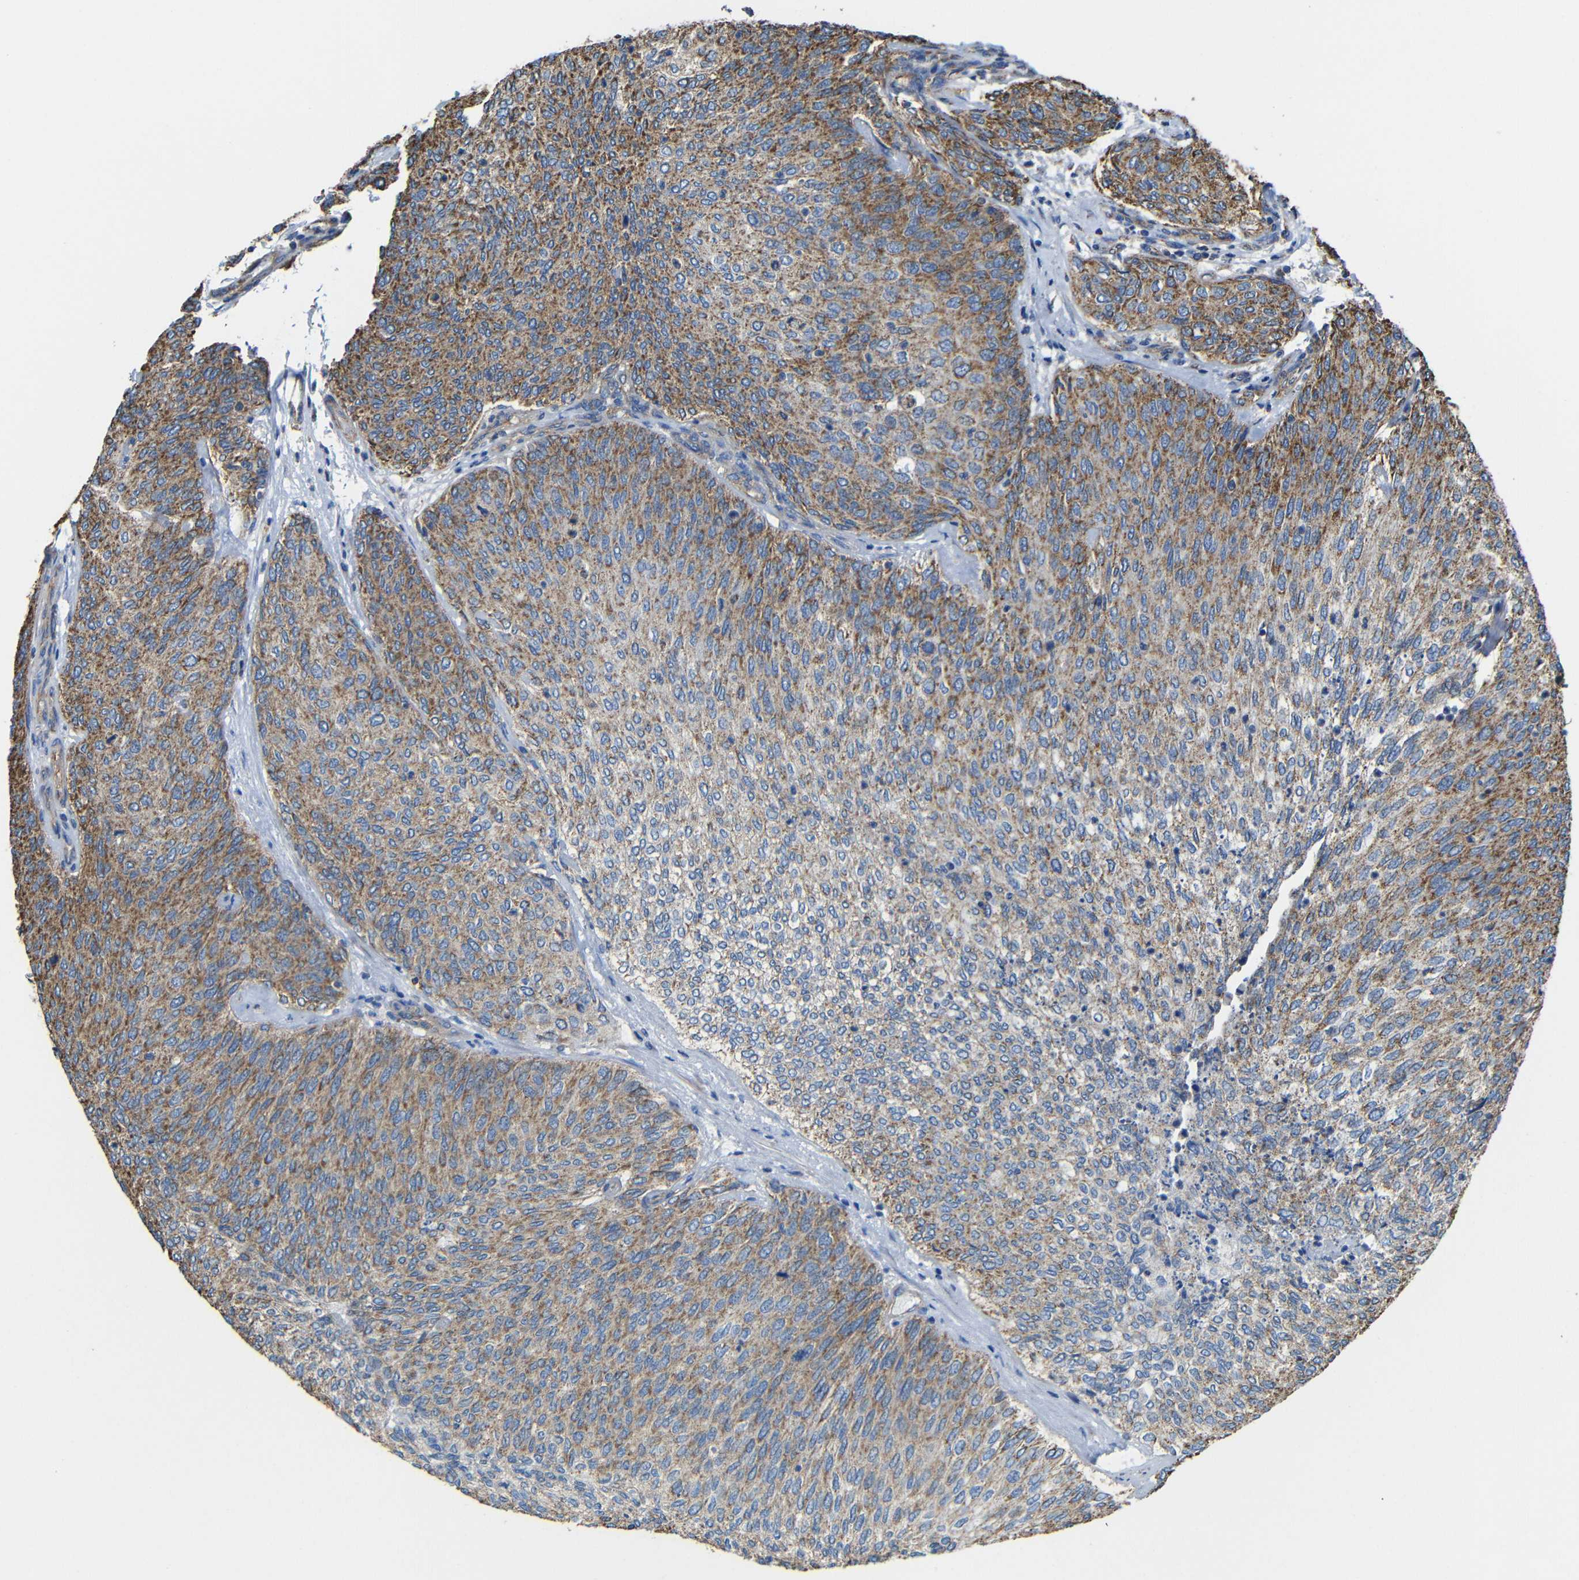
{"staining": {"intensity": "moderate", "quantity": ">75%", "location": "cytoplasmic/membranous"}, "tissue": "urothelial cancer", "cell_type": "Tumor cells", "image_type": "cancer", "snomed": [{"axis": "morphology", "description": "Urothelial carcinoma, Low grade"}, {"axis": "topography", "description": "Urinary bladder"}], "caption": "A photomicrograph of human urothelial carcinoma (low-grade) stained for a protein shows moderate cytoplasmic/membranous brown staining in tumor cells.", "gene": "INTS6L", "patient": {"sex": "female", "age": 79}}